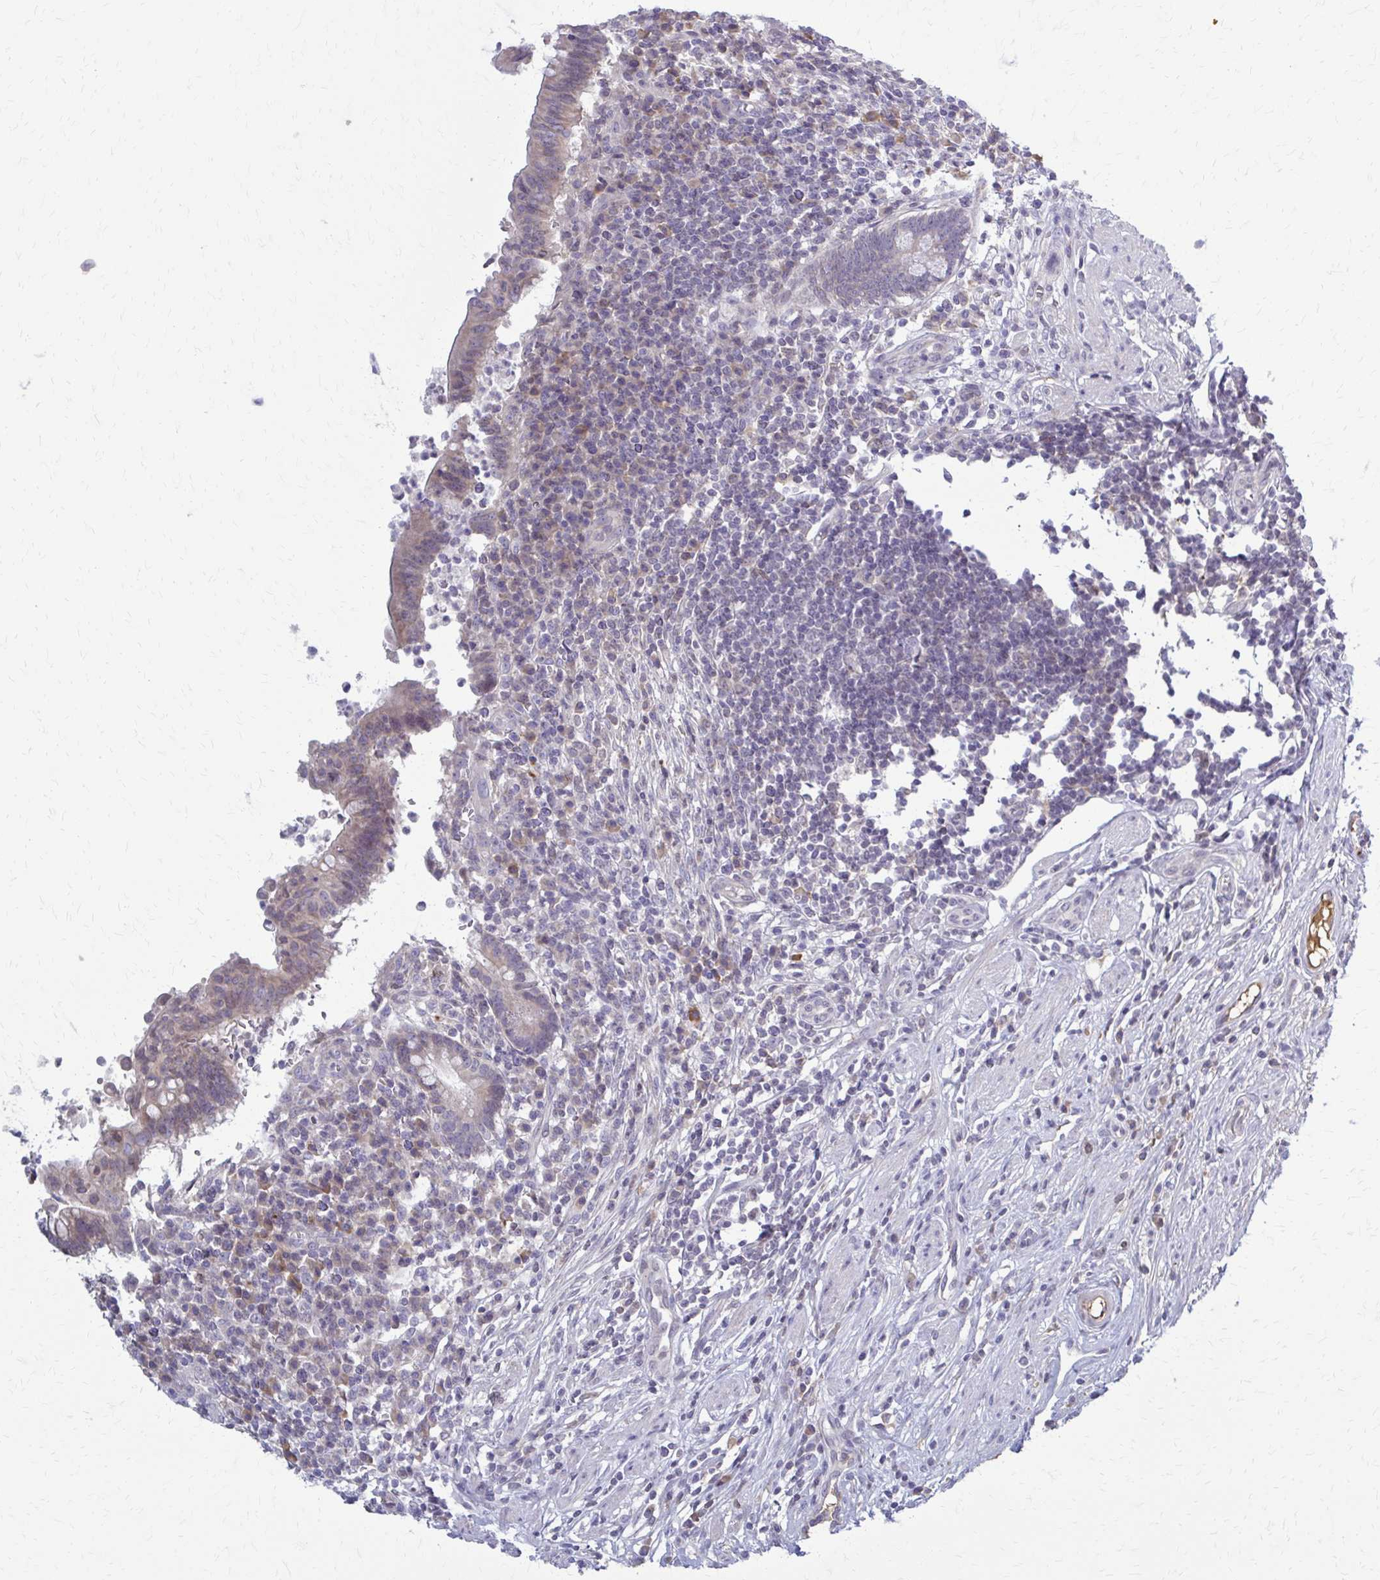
{"staining": {"intensity": "weak", "quantity": ">75%", "location": "cytoplasmic/membranous"}, "tissue": "appendix", "cell_type": "Glandular cells", "image_type": "normal", "snomed": [{"axis": "morphology", "description": "Normal tissue, NOS"}, {"axis": "topography", "description": "Appendix"}], "caption": "Normal appendix was stained to show a protein in brown. There is low levels of weak cytoplasmic/membranous staining in about >75% of glandular cells. Nuclei are stained in blue.", "gene": "MCRIP2", "patient": {"sex": "female", "age": 56}}